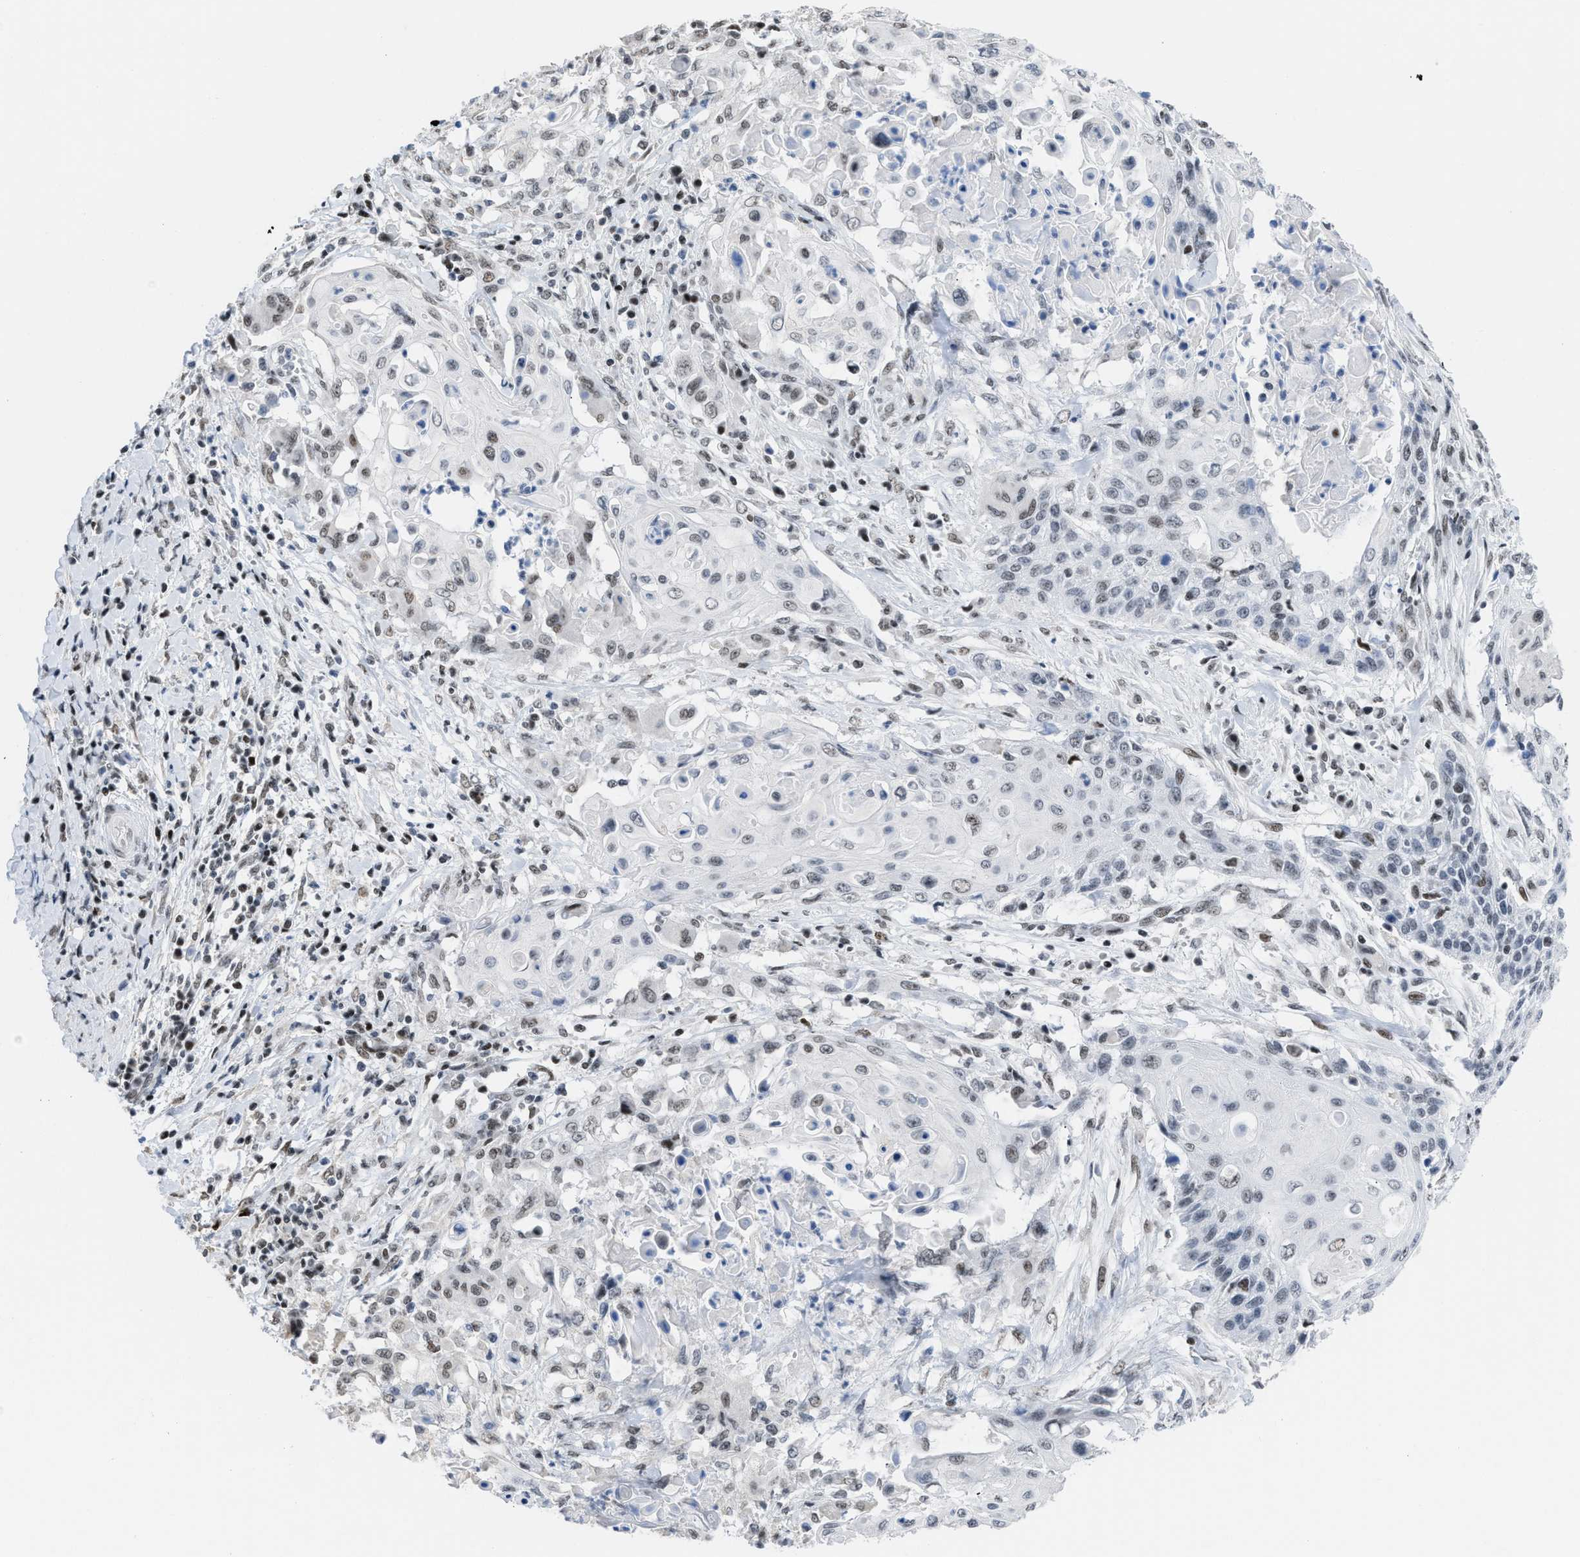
{"staining": {"intensity": "weak", "quantity": "<25%", "location": "nuclear"}, "tissue": "cervical cancer", "cell_type": "Tumor cells", "image_type": "cancer", "snomed": [{"axis": "morphology", "description": "Squamous cell carcinoma, NOS"}, {"axis": "topography", "description": "Cervix"}], "caption": "Cervical squamous cell carcinoma was stained to show a protein in brown. There is no significant expression in tumor cells.", "gene": "TERF2IP", "patient": {"sex": "female", "age": 39}}